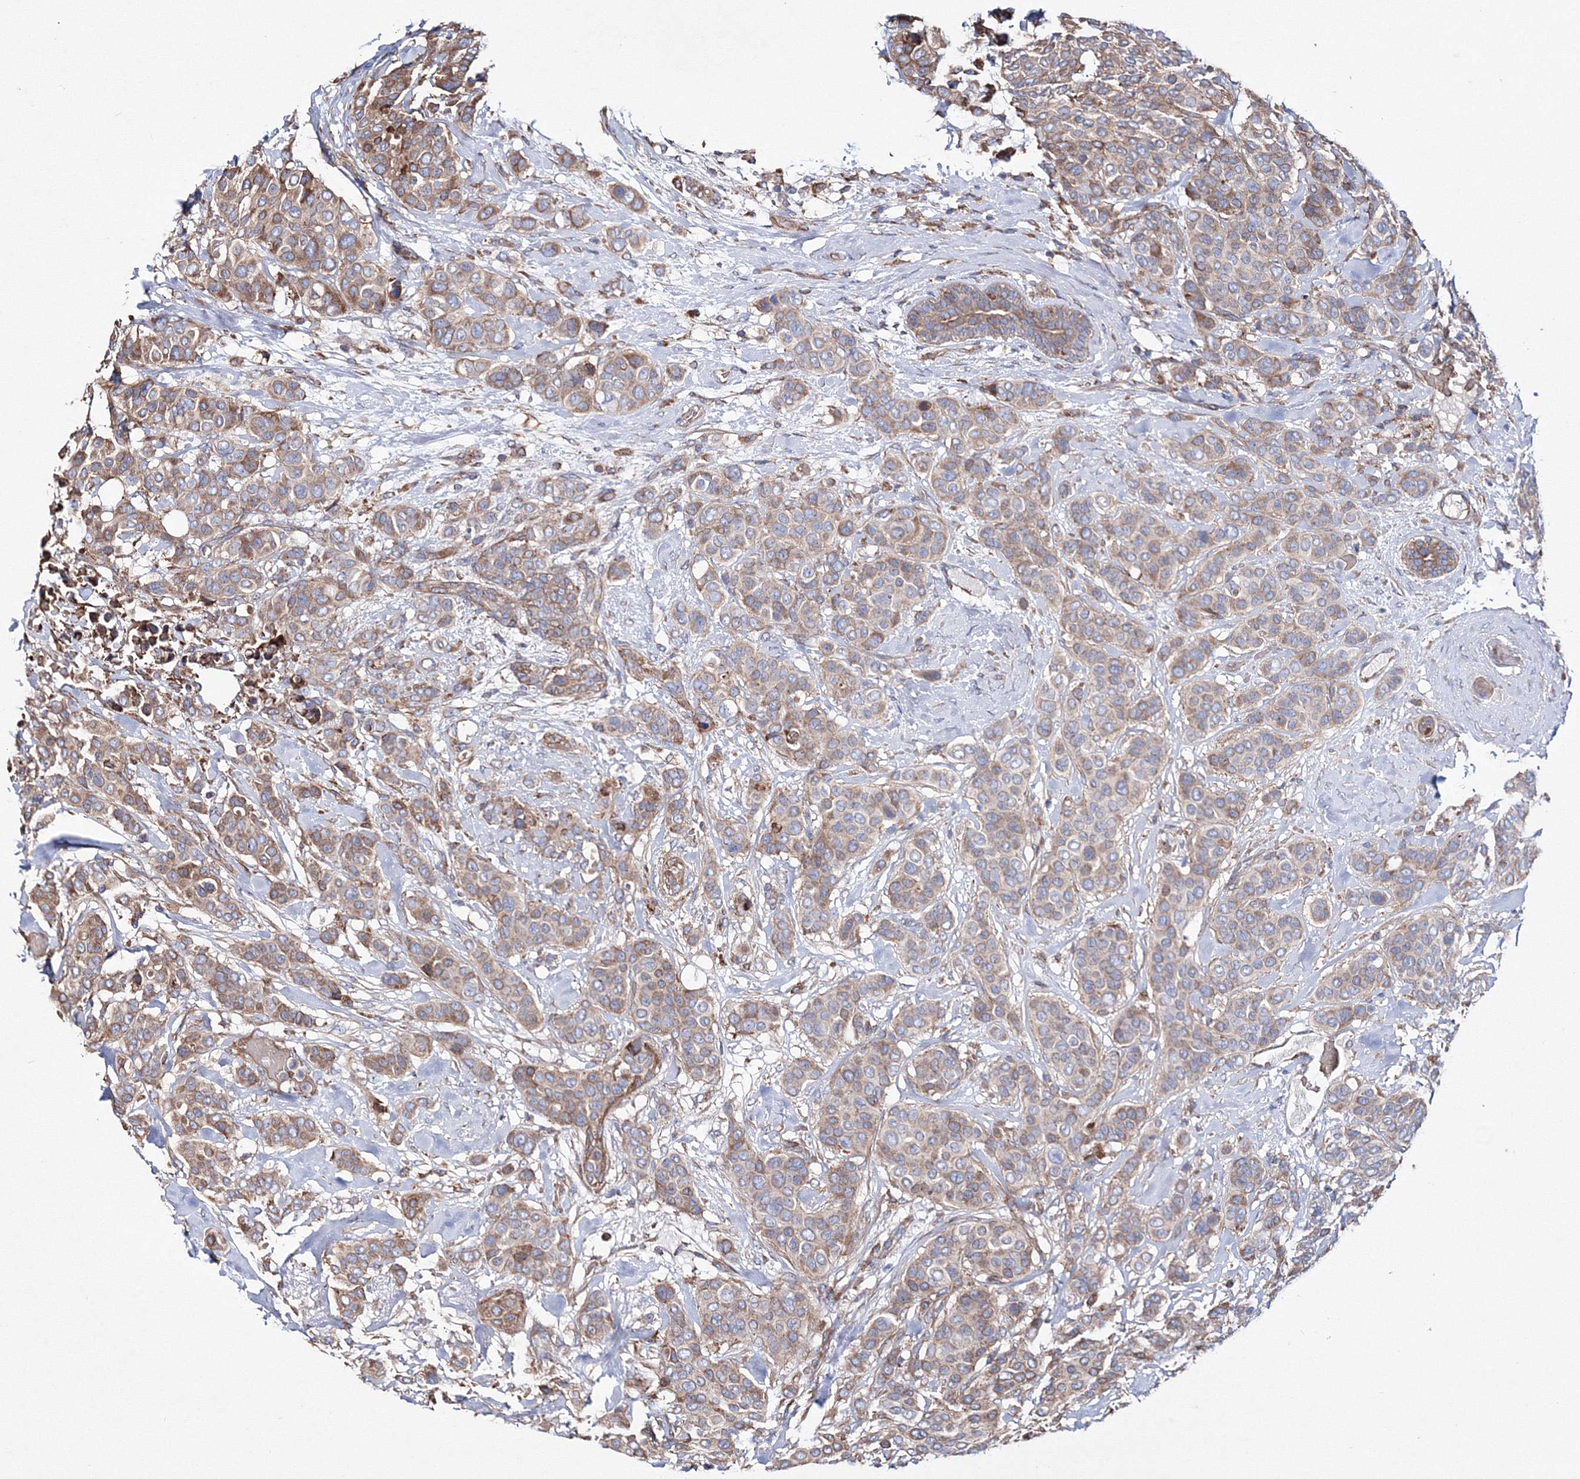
{"staining": {"intensity": "moderate", "quantity": "25%-75%", "location": "cytoplasmic/membranous"}, "tissue": "breast cancer", "cell_type": "Tumor cells", "image_type": "cancer", "snomed": [{"axis": "morphology", "description": "Lobular carcinoma"}, {"axis": "topography", "description": "Breast"}], "caption": "Immunohistochemistry (DAB (3,3'-diaminobenzidine)) staining of human breast cancer (lobular carcinoma) shows moderate cytoplasmic/membranous protein expression in approximately 25%-75% of tumor cells.", "gene": "VPS8", "patient": {"sex": "female", "age": 51}}